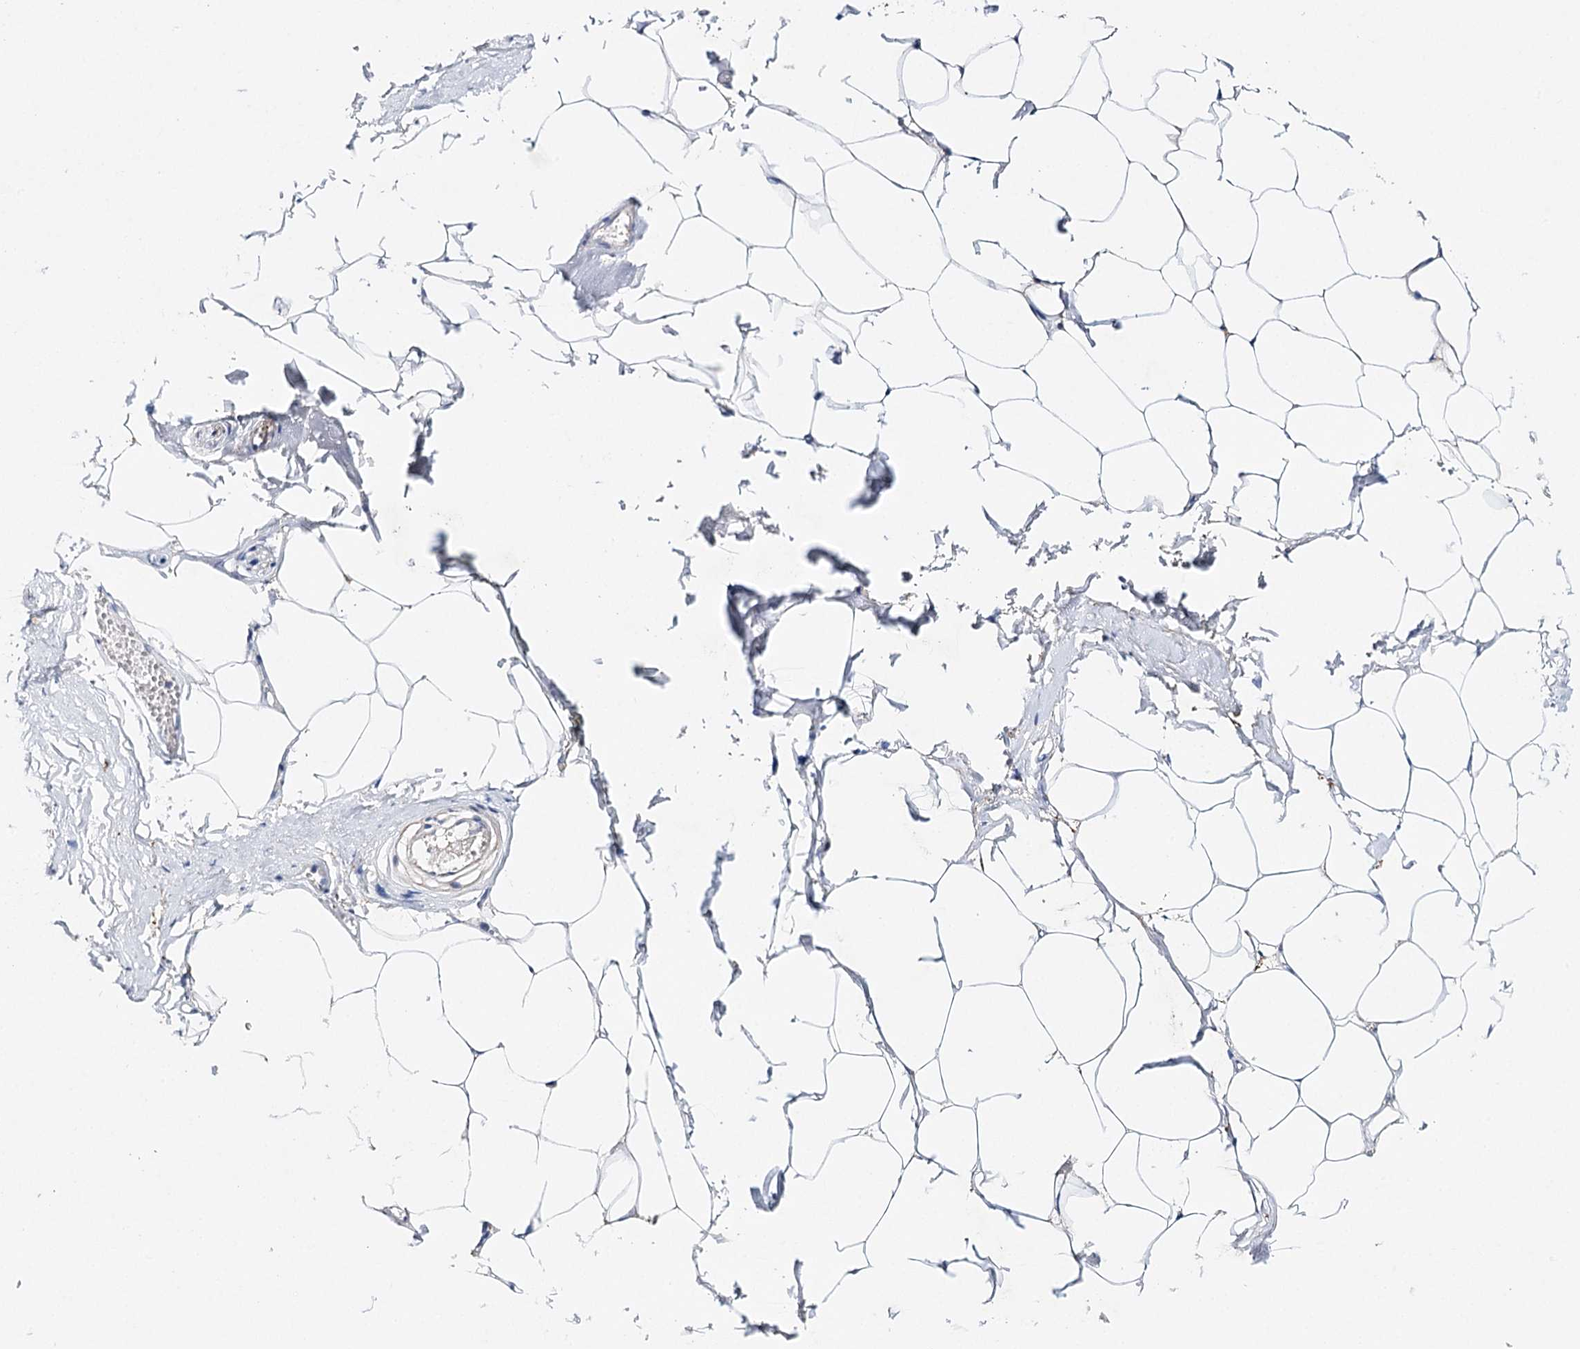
{"staining": {"intensity": "negative", "quantity": "none", "location": "none"}, "tissue": "adipose tissue", "cell_type": "Adipocytes", "image_type": "normal", "snomed": [{"axis": "morphology", "description": "Normal tissue, NOS"}, {"axis": "morphology", "description": "Adenocarcinoma, Low grade"}, {"axis": "topography", "description": "Prostate"}, {"axis": "topography", "description": "Peripheral nerve tissue"}], "caption": "Immunohistochemistry histopathology image of unremarkable adipose tissue: adipose tissue stained with DAB reveals no significant protein expression in adipocytes. Brightfield microscopy of IHC stained with DAB (brown) and hematoxylin (blue), captured at high magnification.", "gene": "CFAP46", "patient": {"sex": "male", "age": 63}}